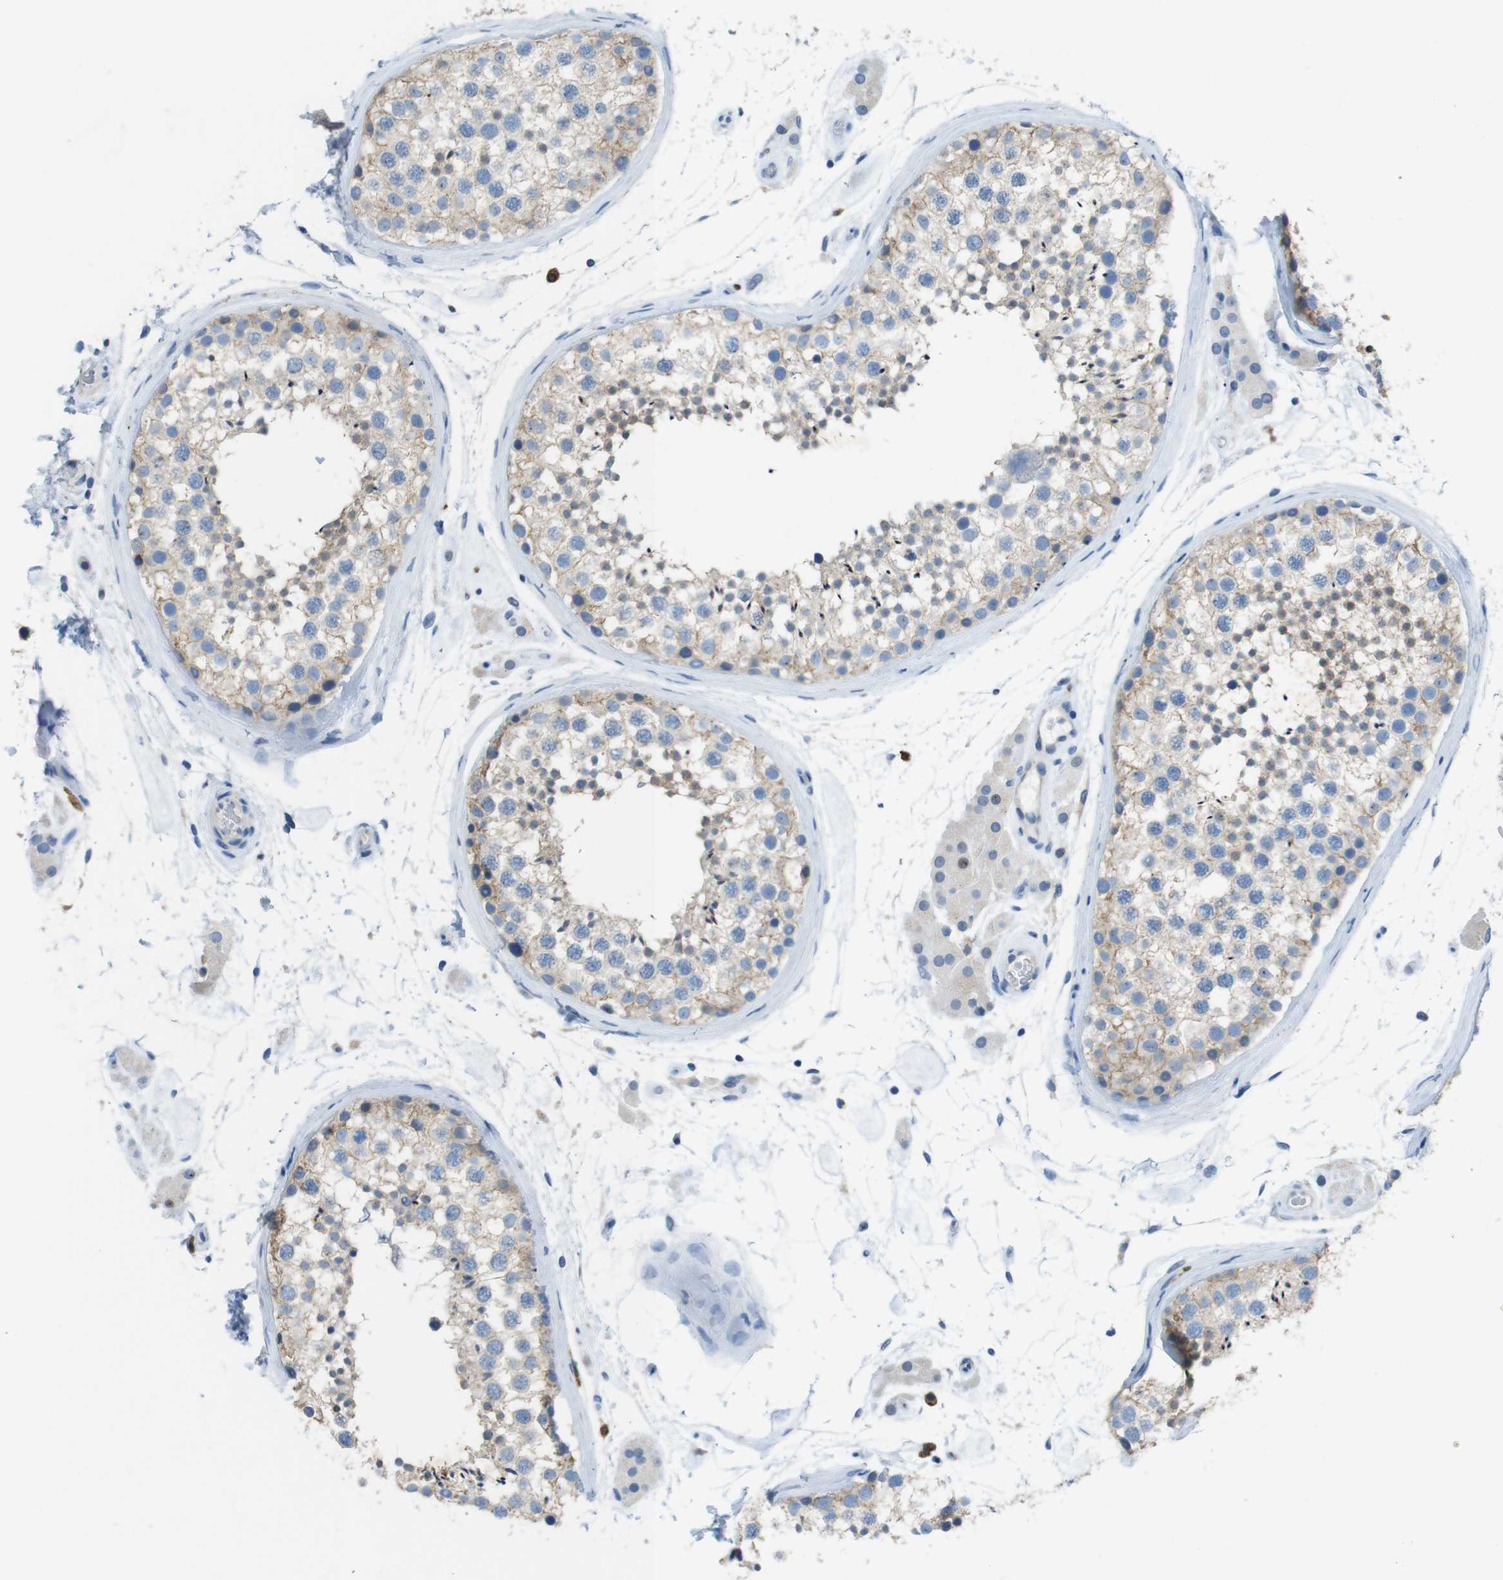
{"staining": {"intensity": "weak", "quantity": ">75%", "location": "cytoplasmic/membranous"}, "tissue": "testis", "cell_type": "Cells in seminiferous ducts", "image_type": "normal", "snomed": [{"axis": "morphology", "description": "Normal tissue, NOS"}, {"axis": "topography", "description": "Testis"}], "caption": "DAB (3,3'-diaminobenzidine) immunohistochemical staining of unremarkable testis displays weak cytoplasmic/membranous protein staining in approximately >75% of cells in seminiferous ducts.", "gene": "TJP3", "patient": {"sex": "male", "age": 46}}